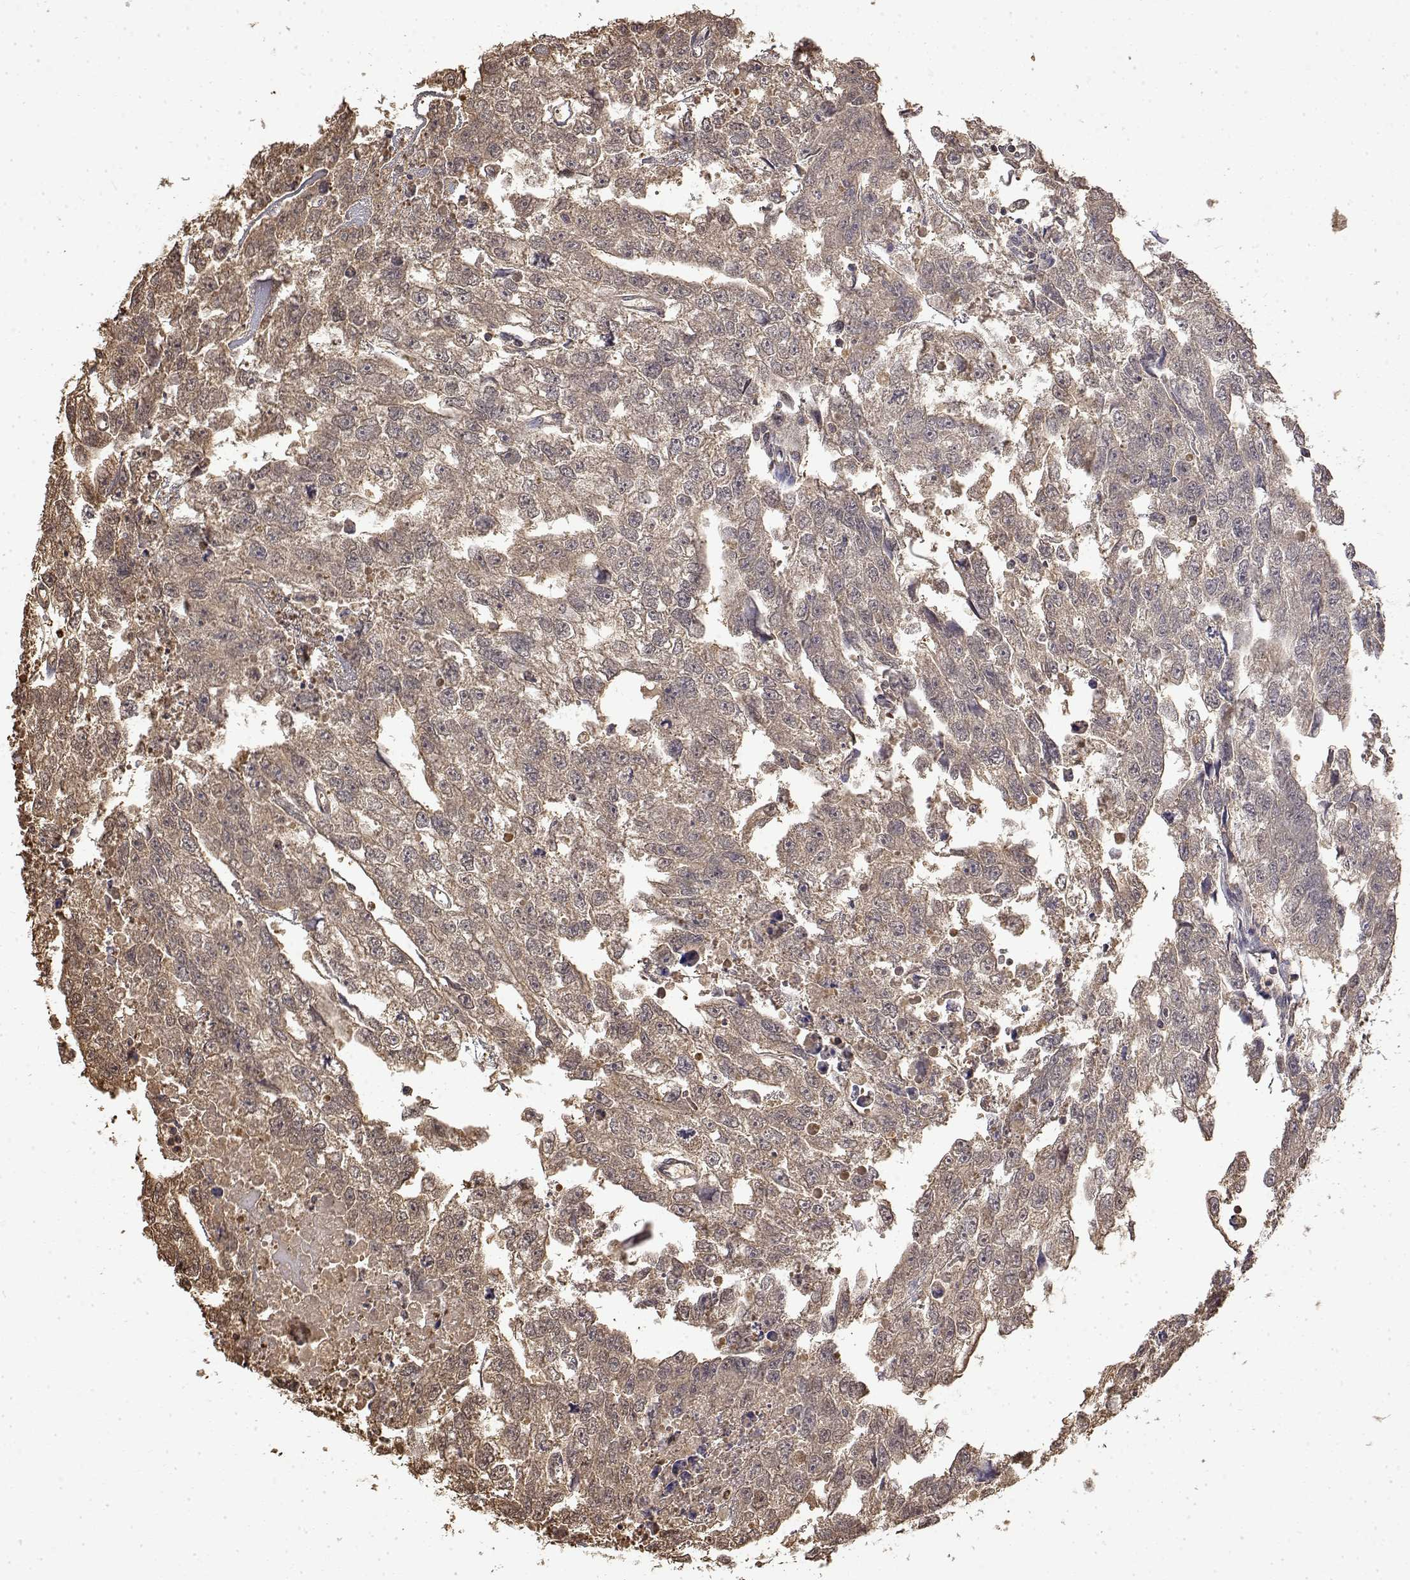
{"staining": {"intensity": "weak", "quantity": ">75%", "location": "cytoplasmic/membranous,nuclear"}, "tissue": "testis cancer", "cell_type": "Tumor cells", "image_type": "cancer", "snomed": [{"axis": "morphology", "description": "Carcinoma, Embryonal, NOS"}, {"axis": "morphology", "description": "Teratoma, malignant, NOS"}, {"axis": "topography", "description": "Testis"}], "caption": "Human embryonal carcinoma (testis) stained with a brown dye exhibits weak cytoplasmic/membranous and nuclear positive positivity in about >75% of tumor cells.", "gene": "TPI1", "patient": {"sex": "male", "age": 44}}